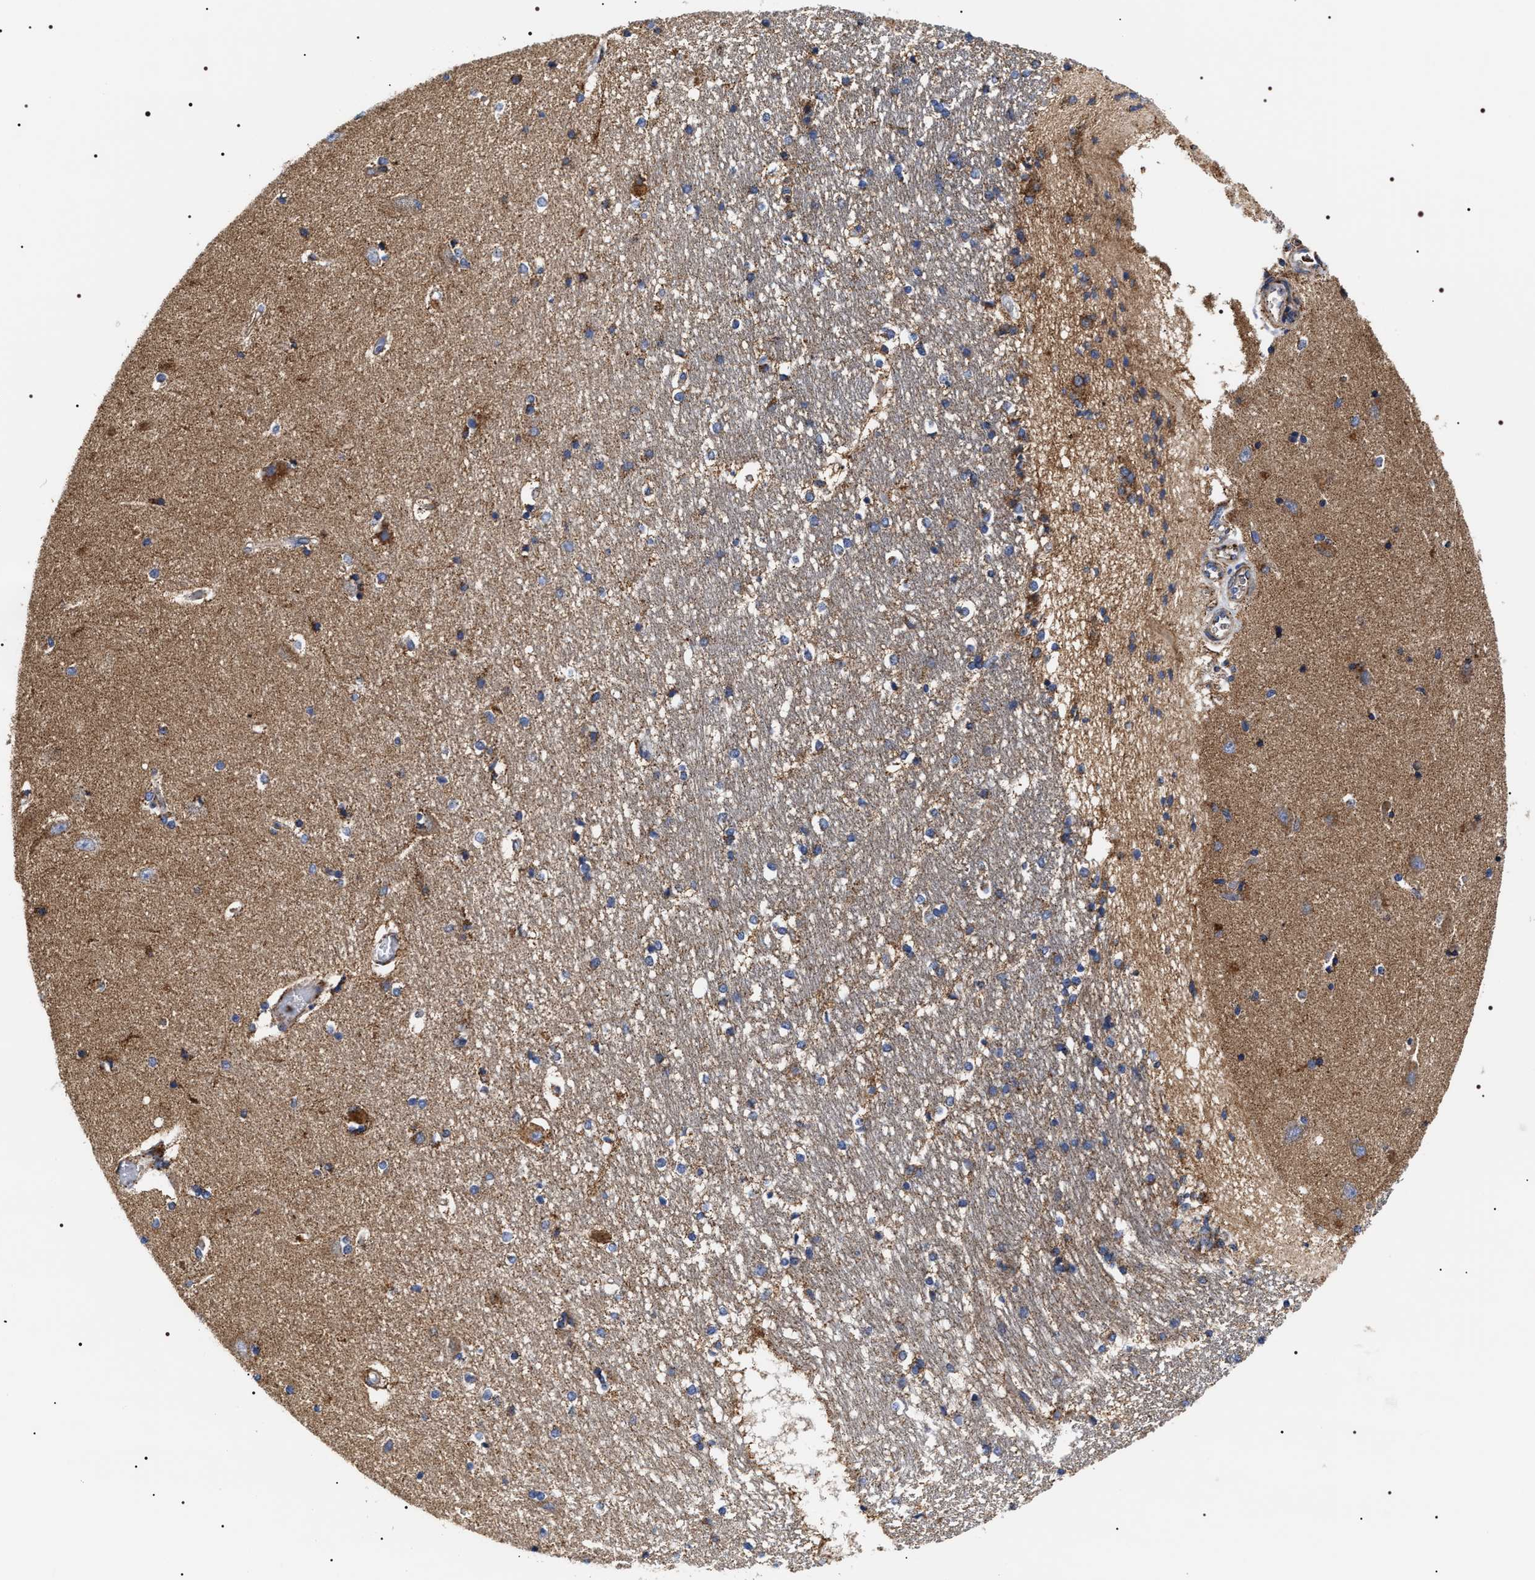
{"staining": {"intensity": "moderate", "quantity": "25%-75%", "location": "cytoplasmic/membranous"}, "tissue": "hippocampus", "cell_type": "Glial cells", "image_type": "normal", "snomed": [{"axis": "morphology", "description": "Normal tissue, NOS"}, {"axis": "topography", "description": "Hippocampus"}], "caption": "Moderate cytoplasmic/membranous protein positivity is appreciated in approximately 25%-75% of glial cells in hippocampus. Ihc stains the protein in brown and the nuclei are stained blue.", "gene": "COG5", "patient": {"sex": "male", "age": 45}}